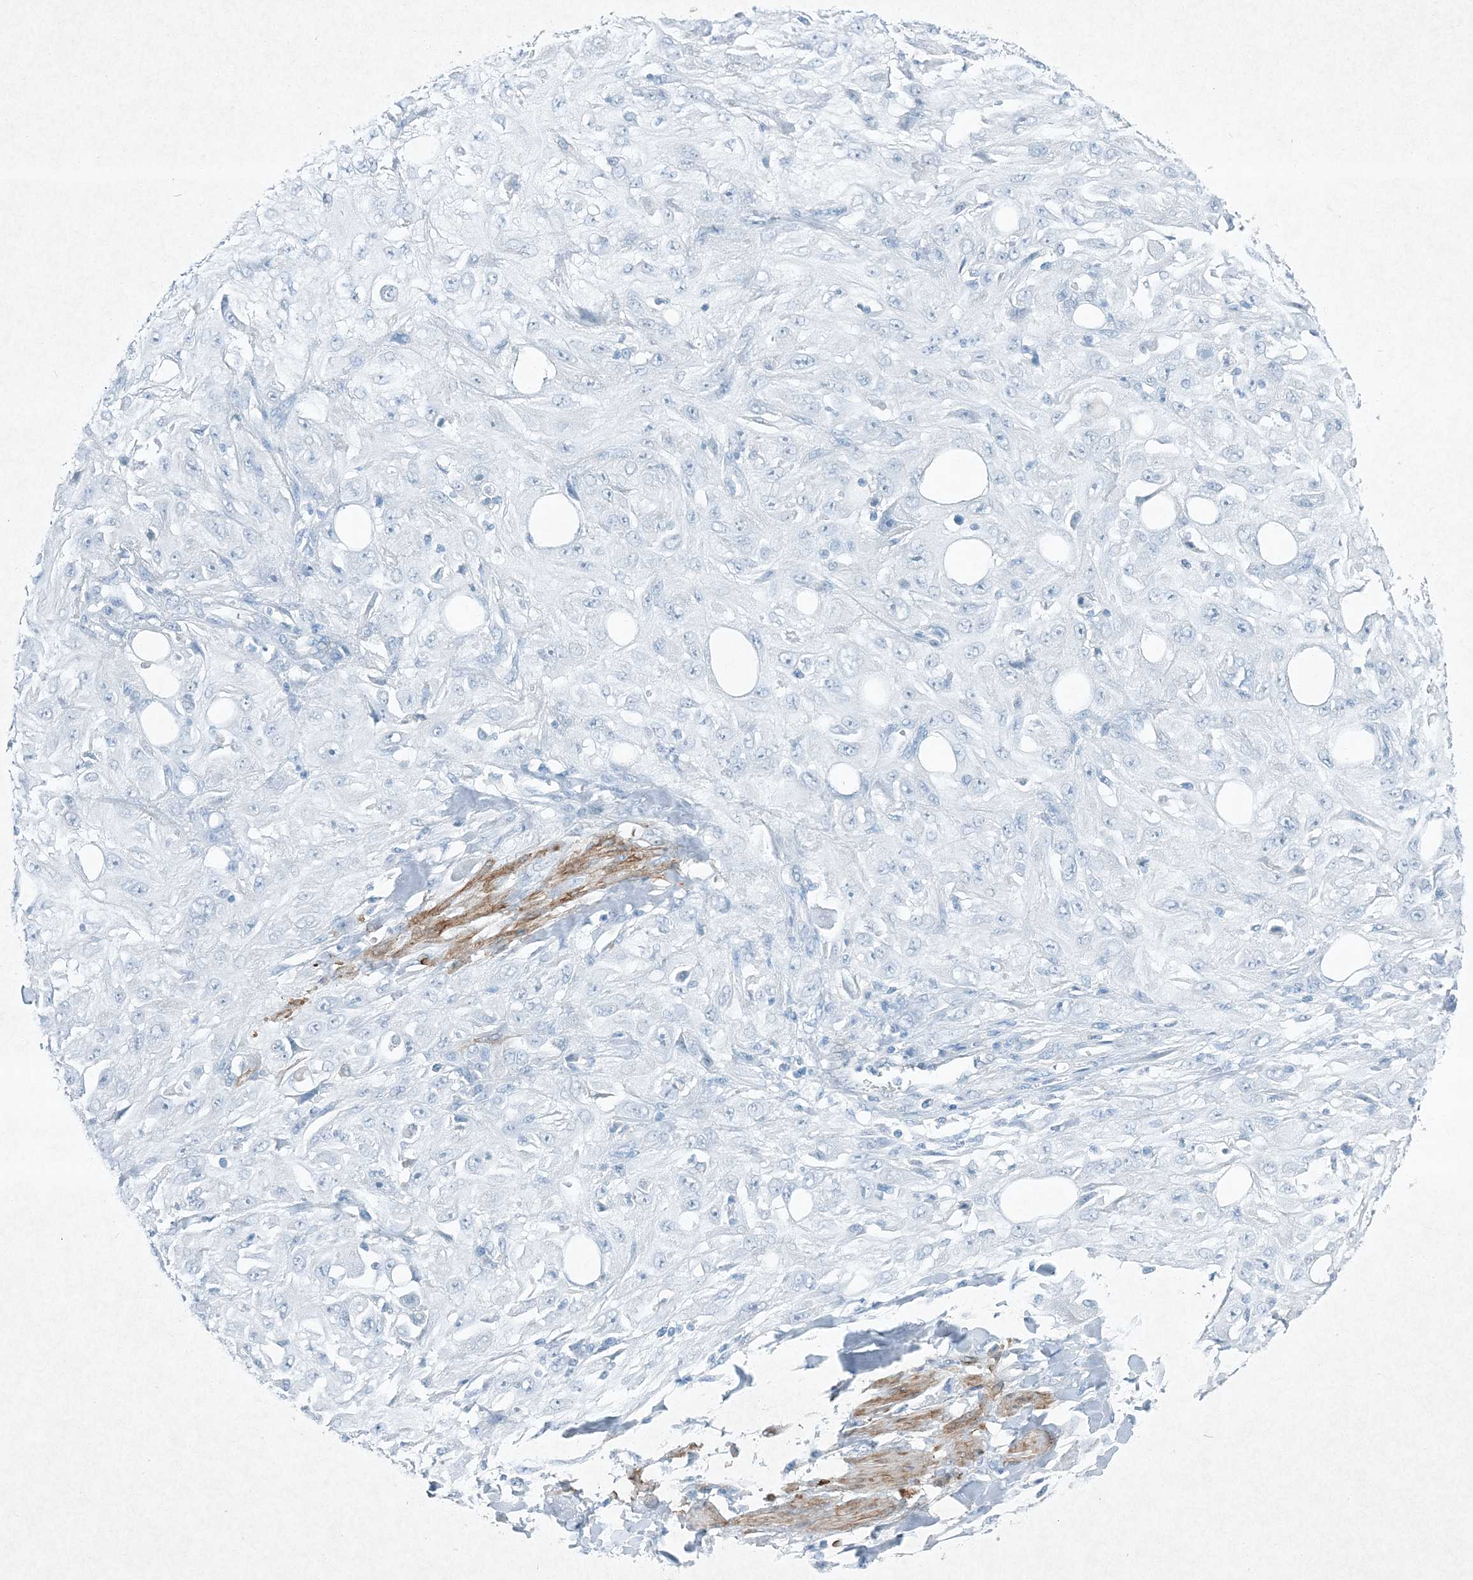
{"staining": {"intensity": "negative", "quantity": "none", "location": "none"}, "tissue": "skin cancer", "cell_type": "Tumor cells", "image_type": "cancer", "snomed": [{"axis": "morphology", "description": "Squamous cell carcinoma, NOS"}, {"axis": "topography", "description": "Skin"}], "caption": "The IHC photomicrograph has no significant positivity in tumor cells of skin squamous cell carcinoma tissue.", "gene": "PGM5", "patient": {"sex": "male", "age": 75}}